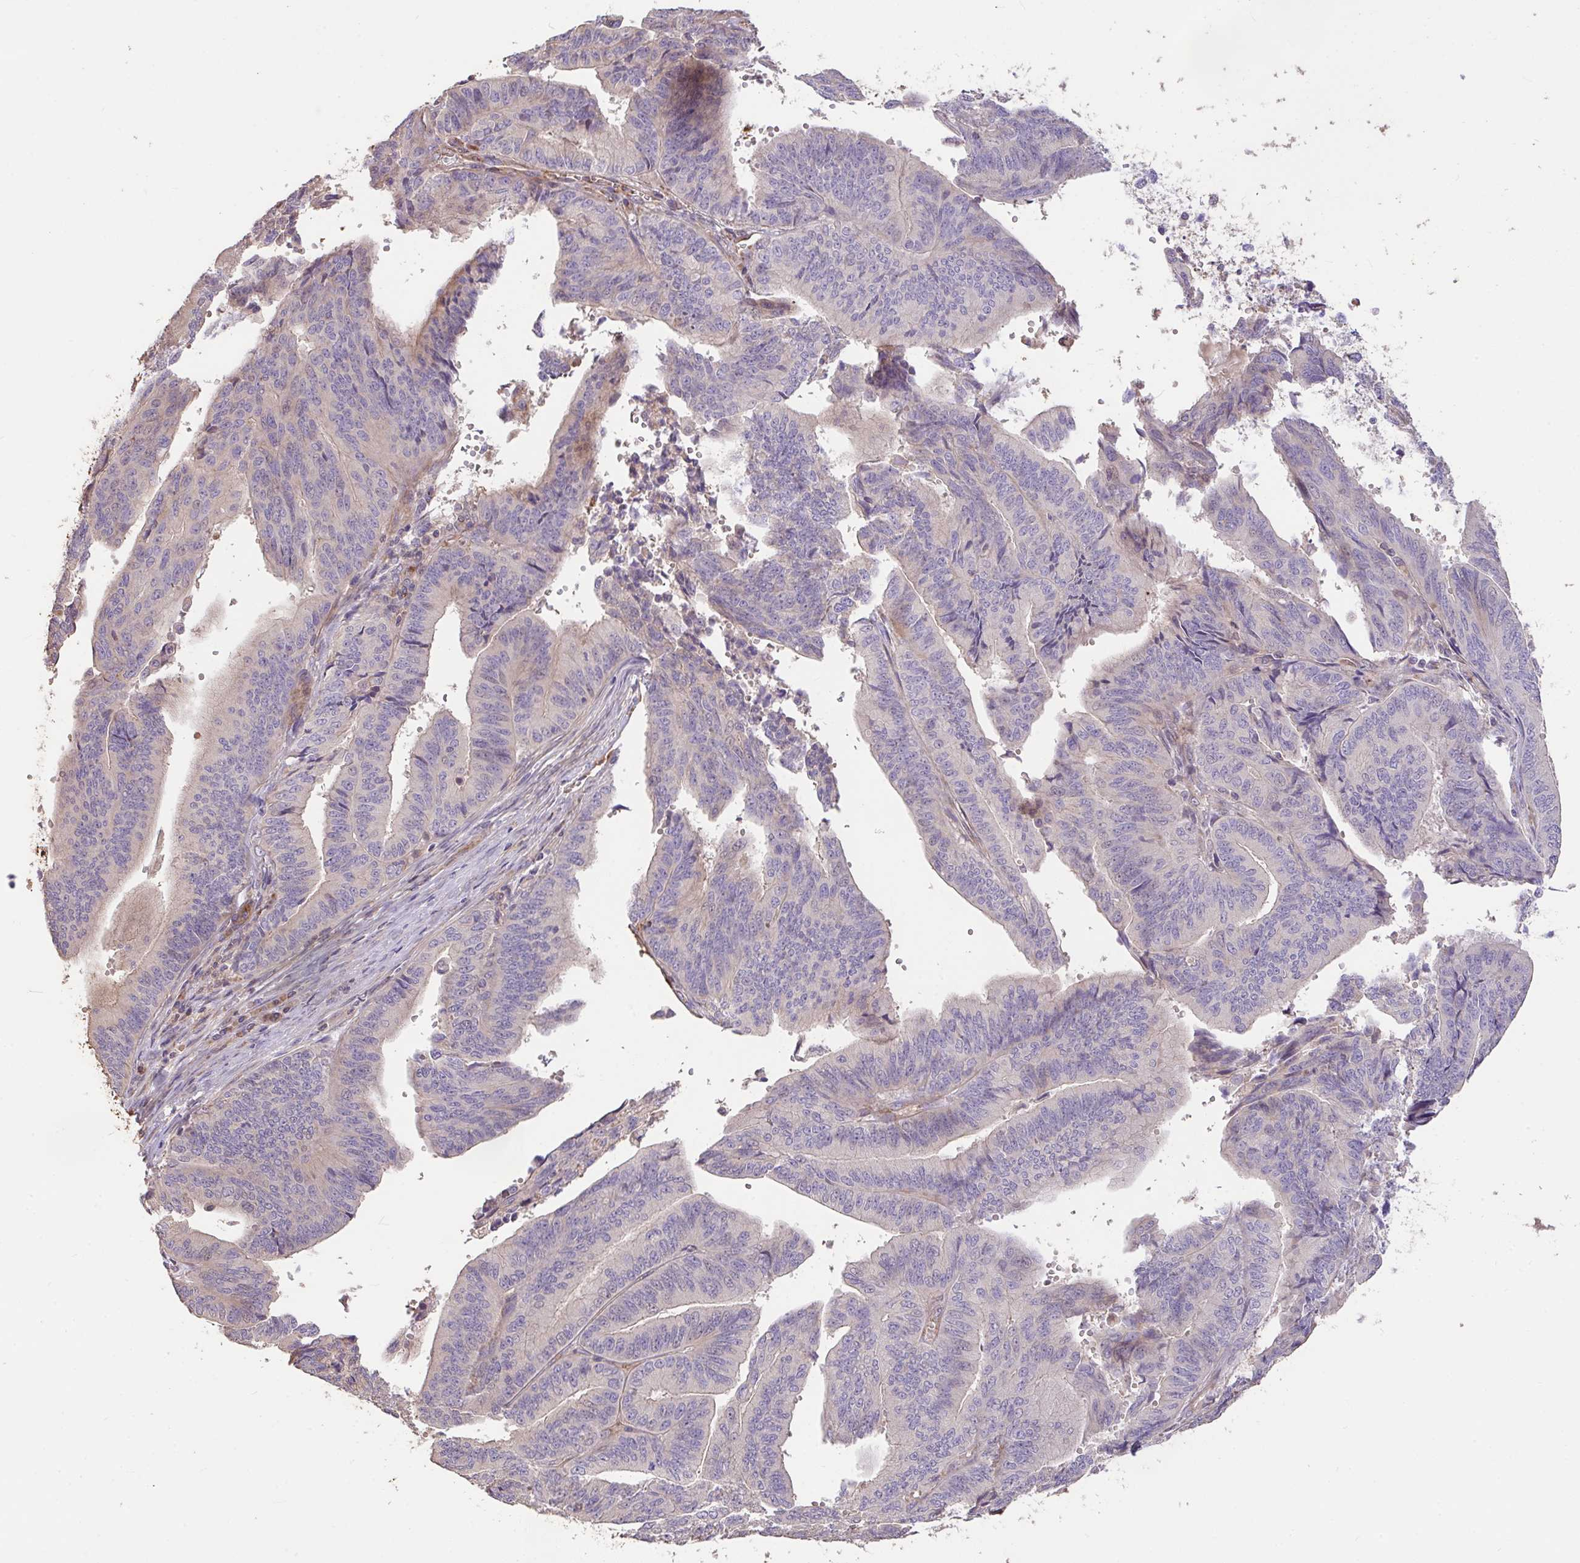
{"staining": {"intensity": "negative", "quantity": "none", "location": "none"}, "tissue": "endometrial cancer", "cell_type": "Tumor cells", "image_type": "cancer", "snomed": [{"axis": "morphology", "description": "Adenocarcinoma, NOS"}, {"axis": "topography", "description": "Endometrium"}], "caption": "This photomicrograph is of endometrial cancer stained with IHC to label a protein in brown with the nuclei are counter-stained blue. There is no staining in tumor cells.", "gene": "FCER1A", "patient": {"sex": "female", "age": 65}}